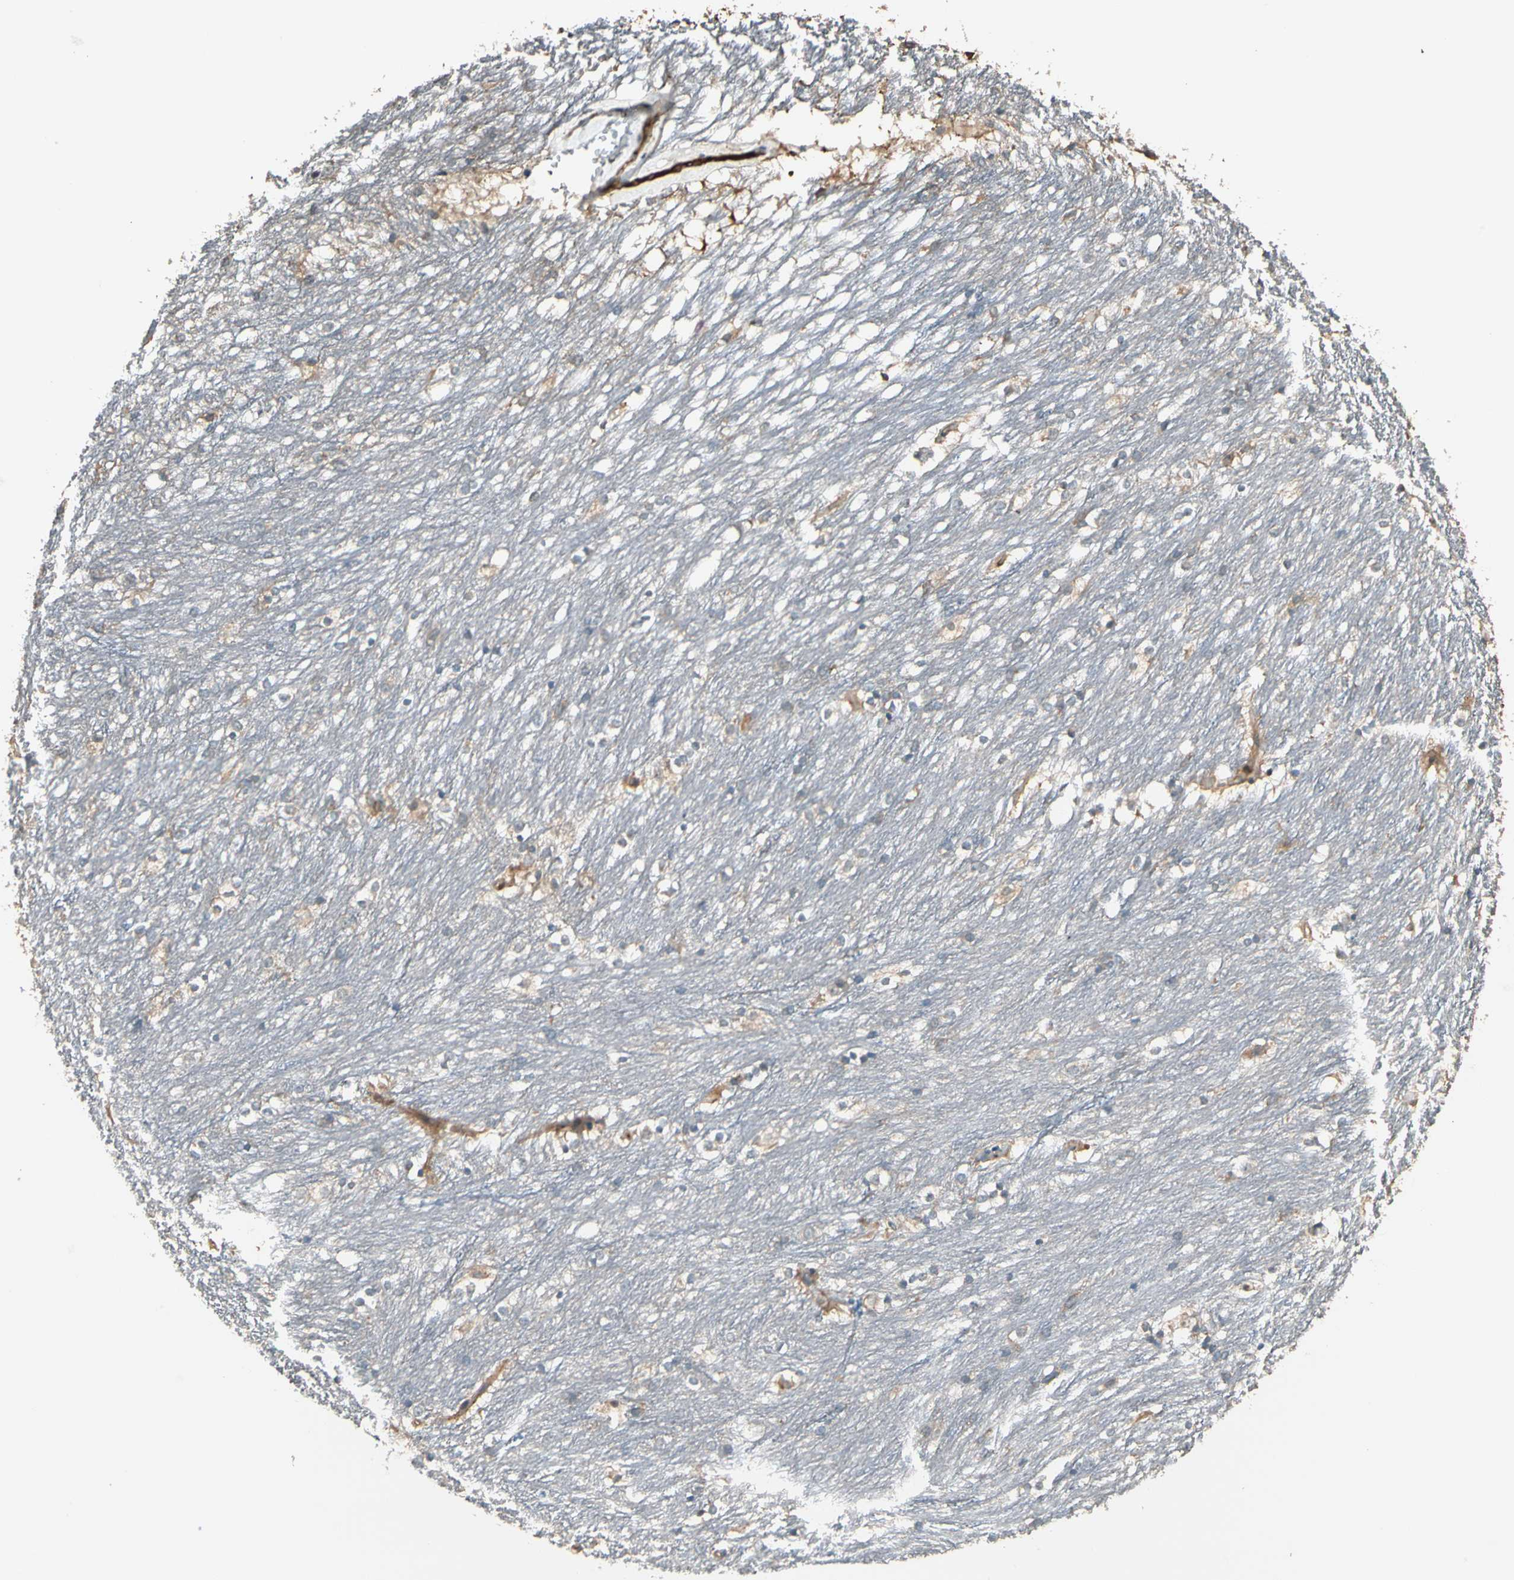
{"staining": {"intensity": "moderate", "quantity": "<25%", "location": "cytoplasmic/membranous"}, "tissue": "caudate", "cell_type": "Glial cells", "image_type": "normal", "snomed": [{"axis": "morphology", "description": "Normal tissue, NOS"}, {"axis": "topography", "description": "Lateral ventricle wall"}], "caption": "Glial cells exhibit low levels of moderate cytoplasmic/membranous staining in approximately <25% of cells in benign caudate.", "gene": "STX11", "patient": {"sex": "female", "age": 19}}